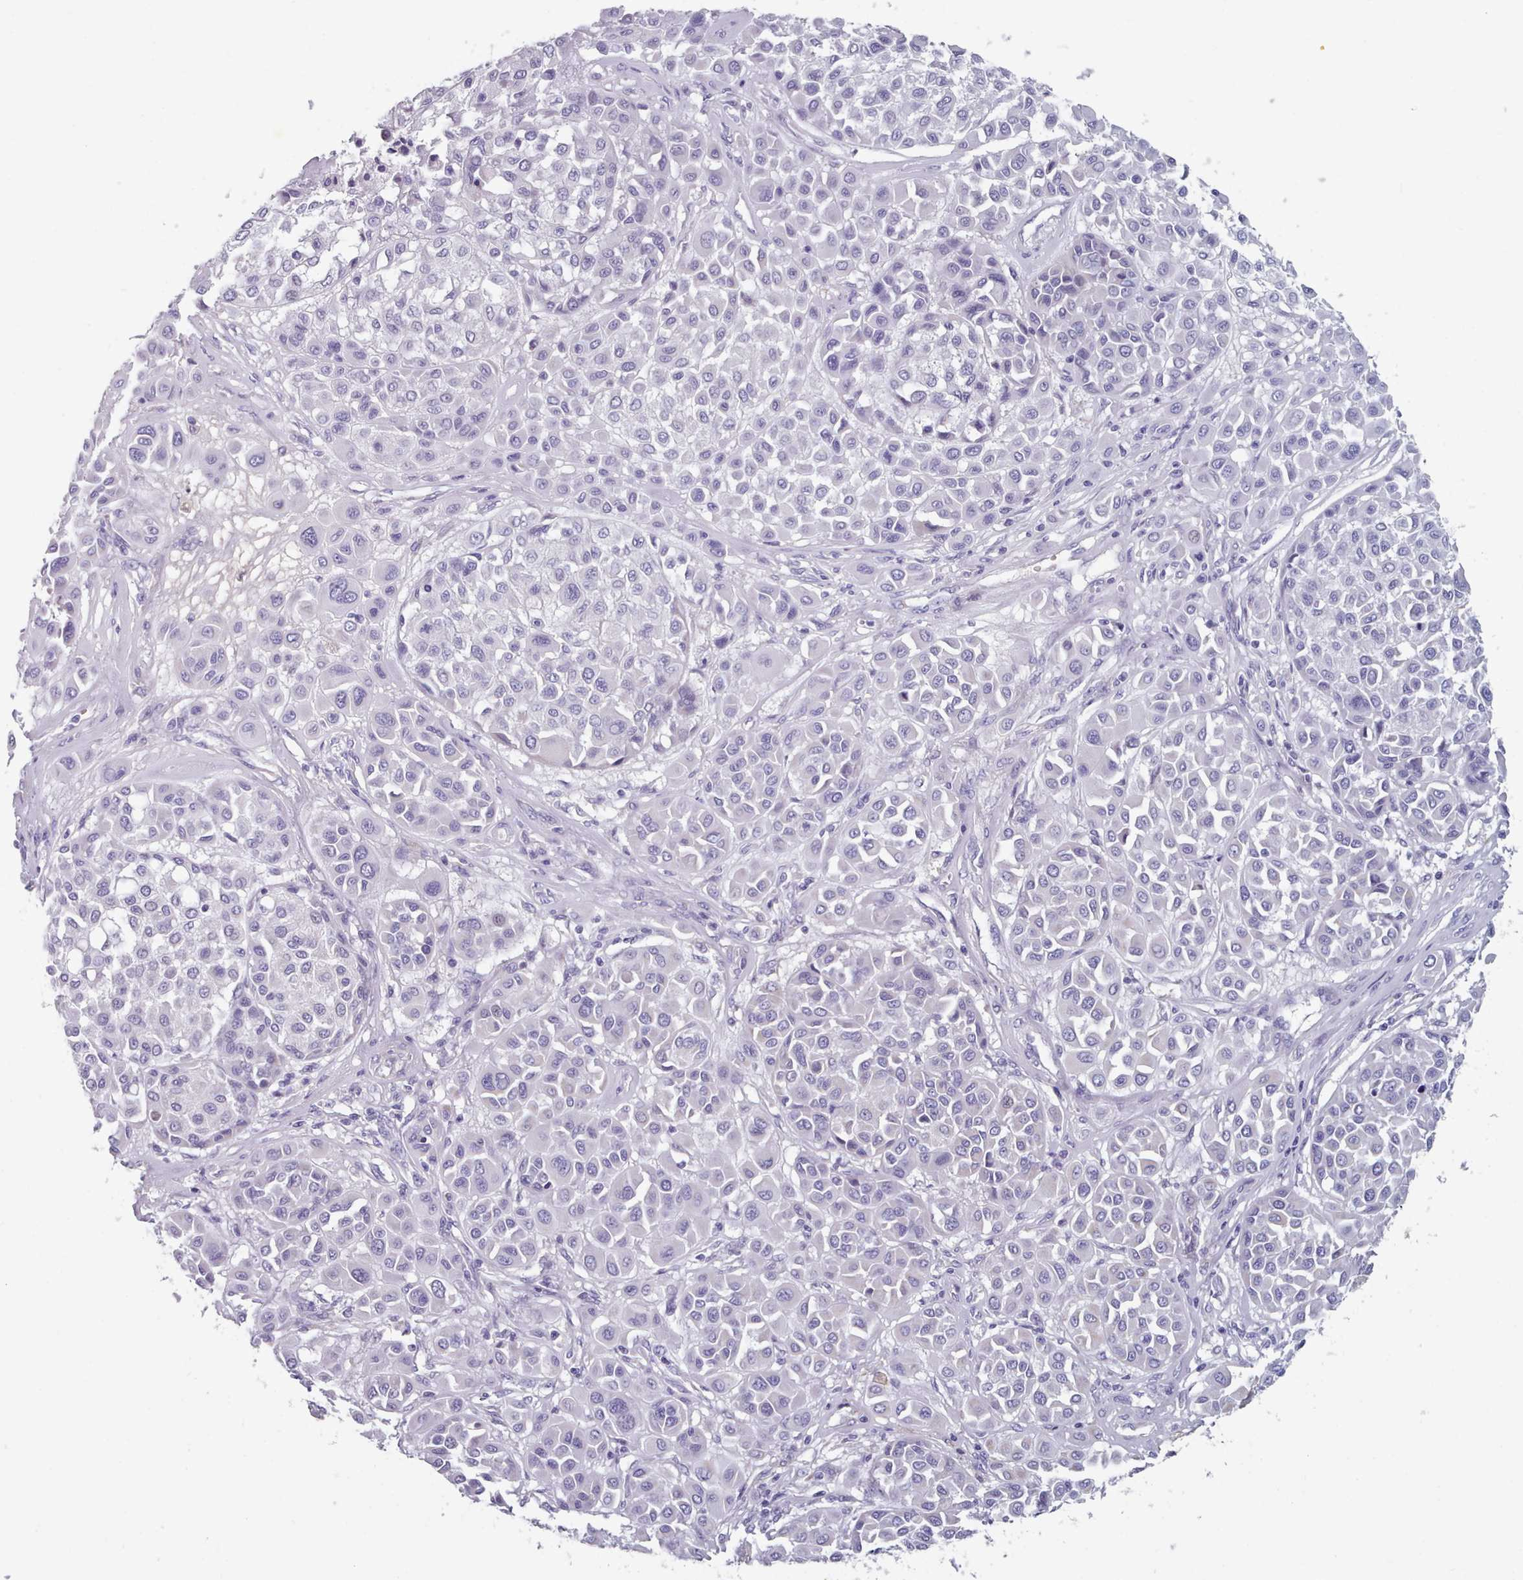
{"staining": {"intensity": "moderate", "quantity": "<25%", "location": "cytoplasmic/membranous"}, "tissue": "melanoma", "cell_type": "Tumor cells", "image_type": "cancer", "snomed": [{"axis": "morphology", "description": "Malignant melanoma, Metastatic site"}, {"axis": "topography", "description": "Soft tissue"}], "caption": "IHC histopathology image of human malignant melanoma (metastatic site) stained for a protein (brown), which reveals low levels of moderate cytoplasmic/membranous positivity in about <25% of tumor cells.", "gene": "HAO1", "patient": {"sex": "male", "age": 41}}